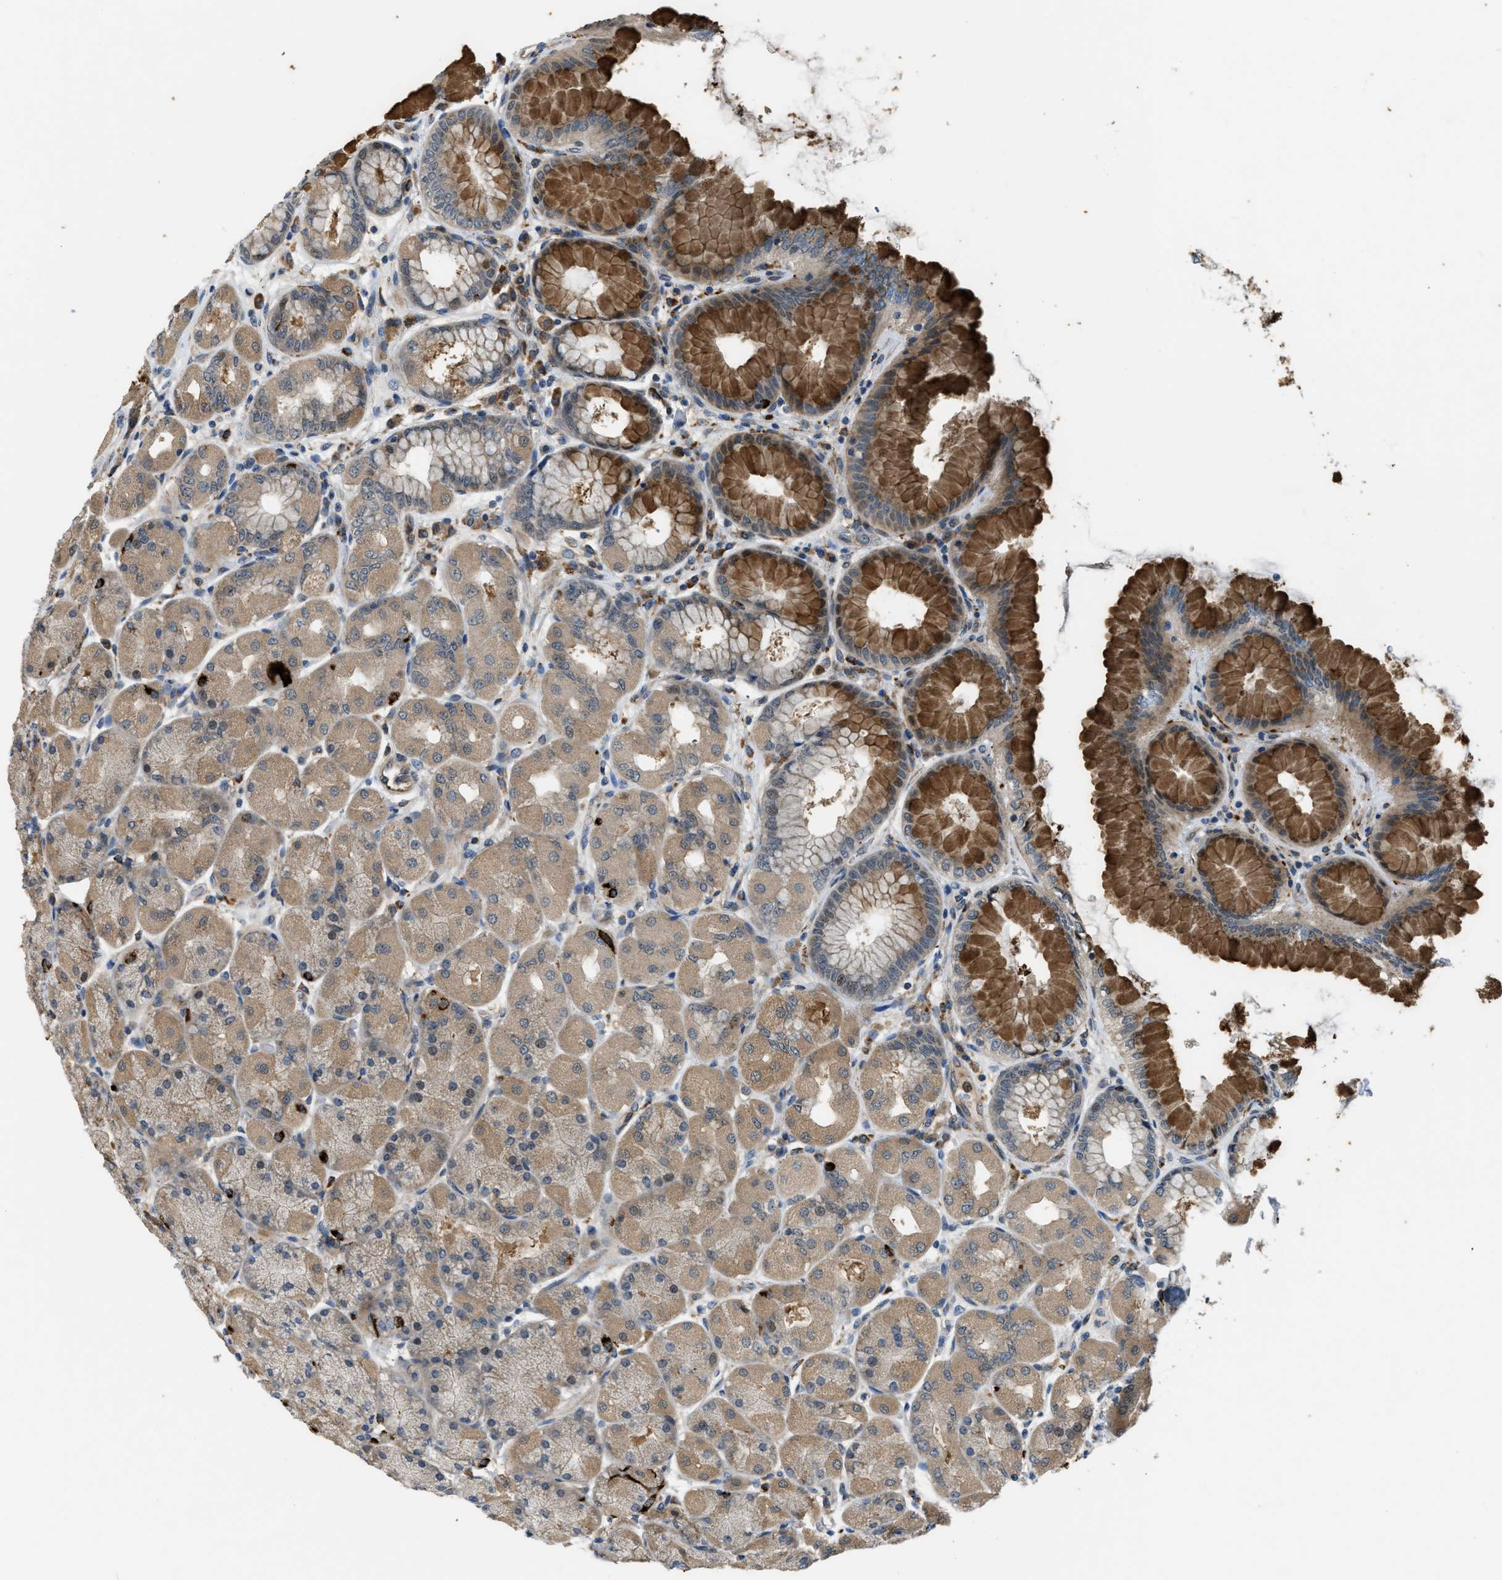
{"staining": {"intensity": "moderate", "quantity": ">75%", "location": "cytoplasmic/membranous"}, "tissue": "stomach", "cell_type": "Glandular cells", "image_type": "normal", "snomed": [{"axis": "morphology", "description": "Normal tissue, NOS"}, {"axis": "topography", "description": "Stomach, upper"}], "caption": "This is a photomicrograph of immunohistochemistry staining of unremarkable stomach, which shows moderate staining in the cytoplasmic/membranous of glandular cells.", "gene": "STARD3NL", "patient": {"sex": "female", "age": 56}}